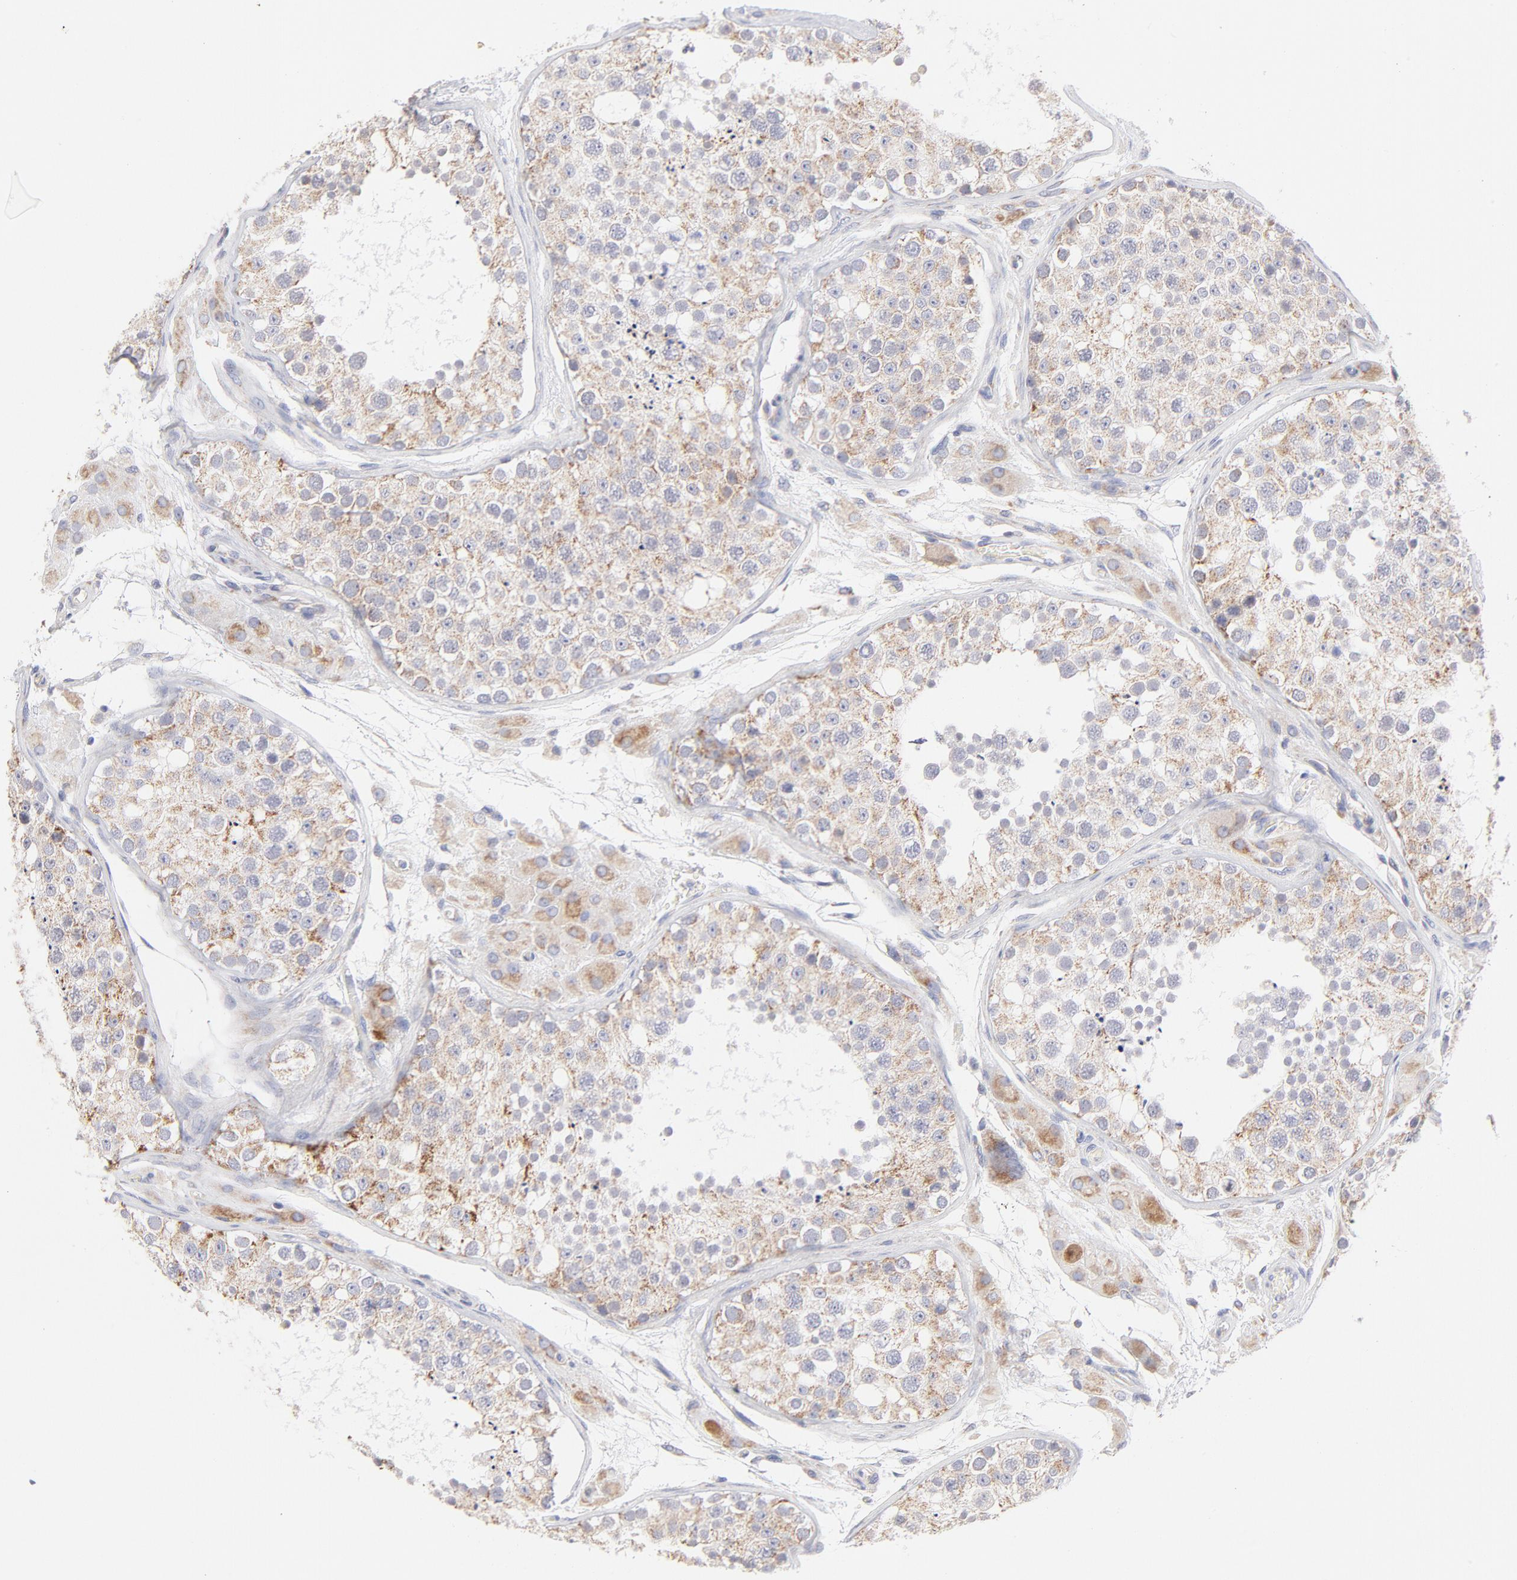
{"staining": {"intensity": "weak", "quantity": "<25%", "location": "cytoplasmic/membranous"}, "tissue": "testis", "cell_type": "Cells in seminiferous ducts", "image_type": "normal", "snomed": [{"axis": "morphology", "description": "Normal tissue, NOS"}, {"axis": "topography", "description": "Testis"}], "caption": "Immunohistochemistry (IHC) image of normal human testis stained for a protein (brown), which reveals no positivity in cells in seminiferous ducts.", "gene": "TIMM8A", "patient": {"sex": "male", "age": 26}}